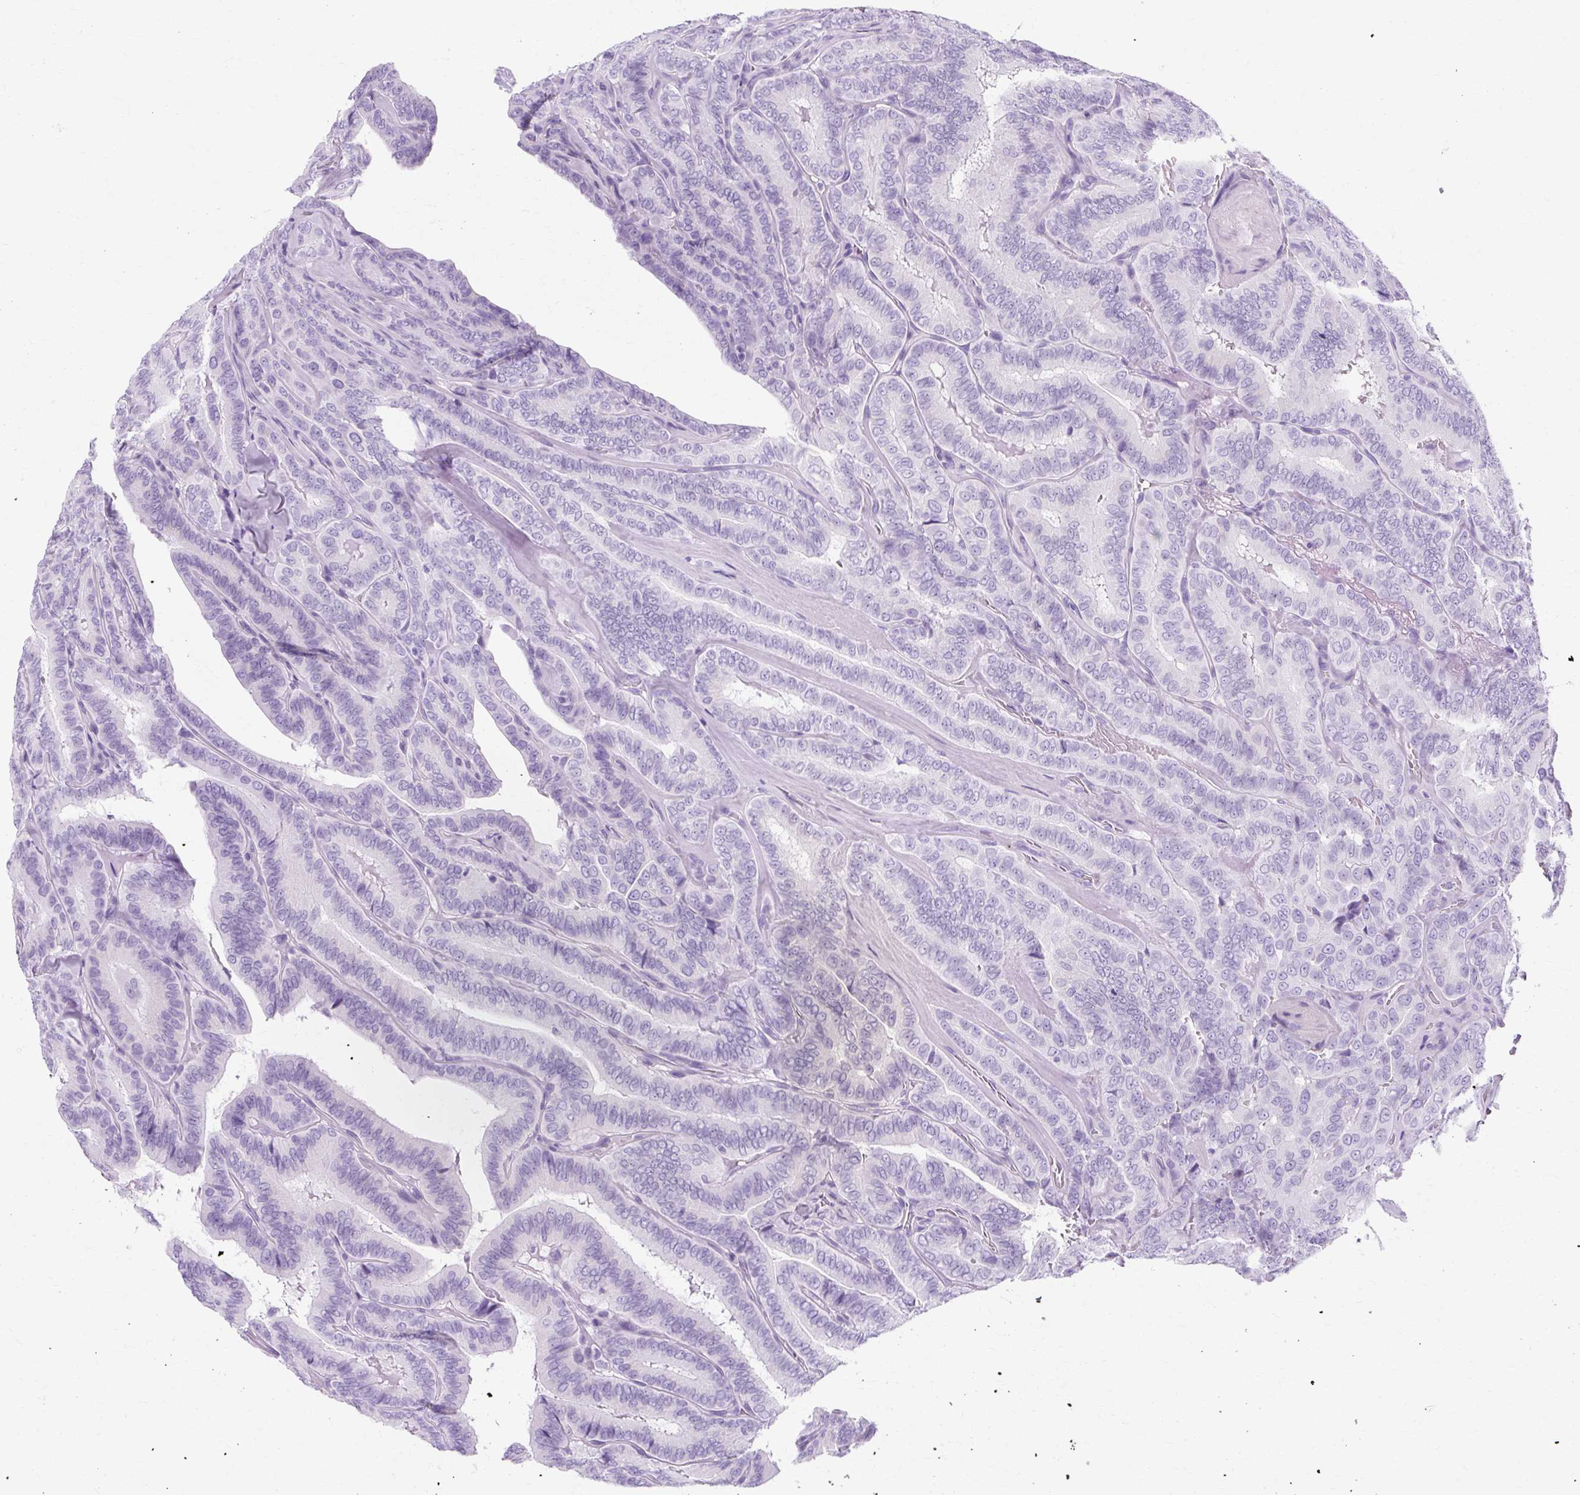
{"staining": {"intensity": "negative", "quantity": "none", "location": "none"}, "tissue": "thyroid cancer", "cell_type": "Tumor cells", "image_type": "cancer", "snomed": [{"axis": "morphology", "description": "Papillary adenocarcinoma, NOS"}, {"axis": "topography", "description": "Thyroid gland"}], "caption": "Human thyroid papillary adenocarcinoma stained for a protein using IHC reveals no positivity in tumor cells.", "gene": "TMEM89", "patient": {"sex": "male", "age": 61}}